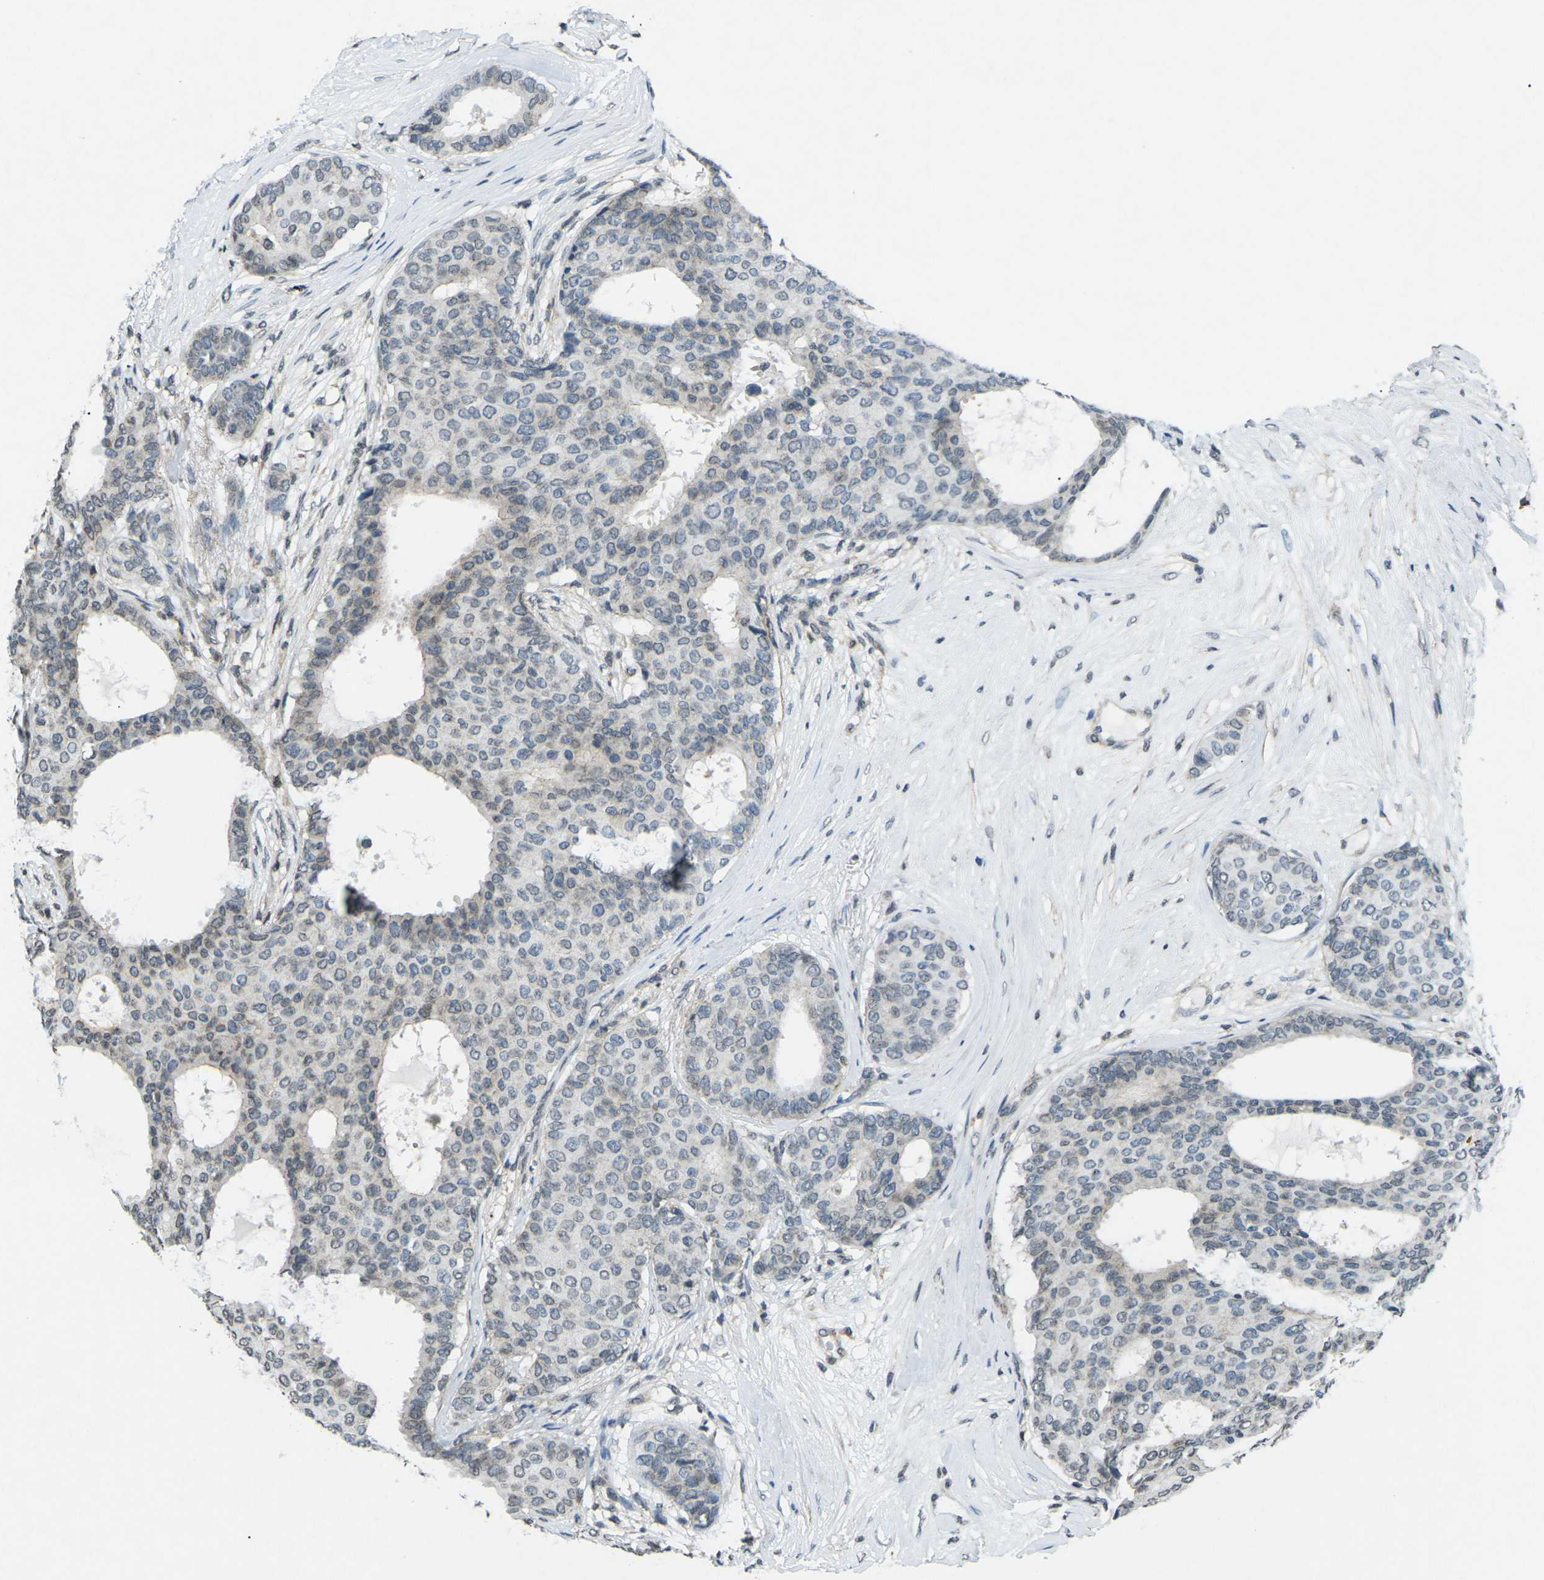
{"staining": {"intensity": "weak", "quantity": "<25%", "location": "cytoplasmic/membranous"}, "tissue": "breast cancer", "cell_type": "Tumor cells", "image_type": "cancer", "snomed": [{"axis": "morphology", "description": "Duct carcinoma"}, {"axis": "topography", "description": "Breast"}], "caption": "High power microscopy micrograph of an immunohistochemistry micrograph of invasive ductal carcinoma (breast), revealing no significant expression in tumor cells.", "gene": "TFR2", "patient": {"sex": "female", "age": 75}}